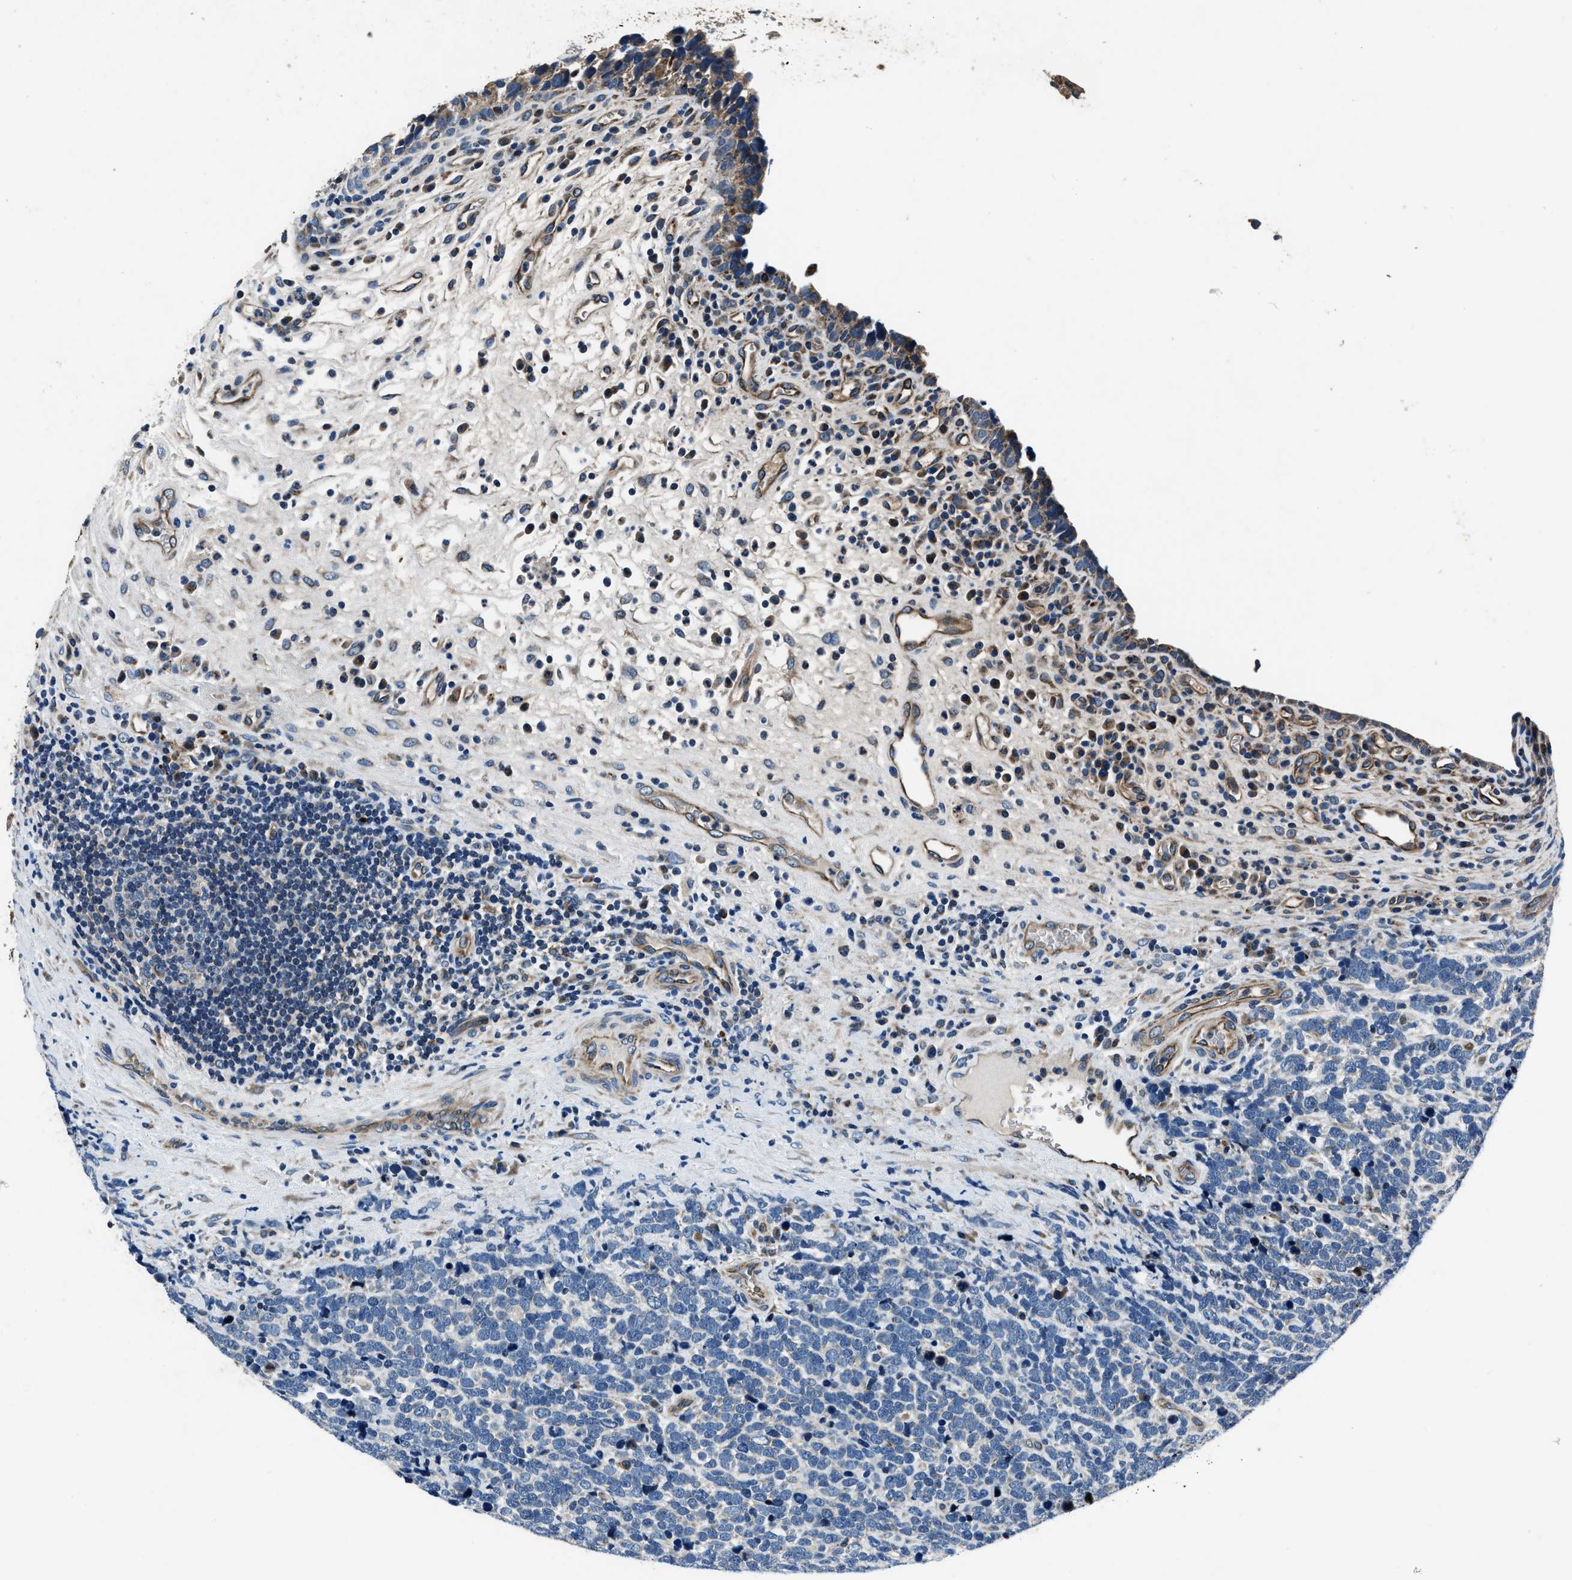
{"staining": {"intensity": "negative", "quantity": "none", "location": "none"}, "tissue": "urothelial cancer", "cell_type": "Tumor cells", "image_type": "cancer", "snomed": [{"axis": "morphology", "description": "Urothelial carcinoma, High grade"}, {"axis": "topography", "description": "Urinary bladder"}], "caption": "DAB immunohistochemical staining of human urothelial cancer demonstrates no significant positivity in tumor cells.", "gene": "OGDH", "patient": {"sex": "female", "age": 82}}